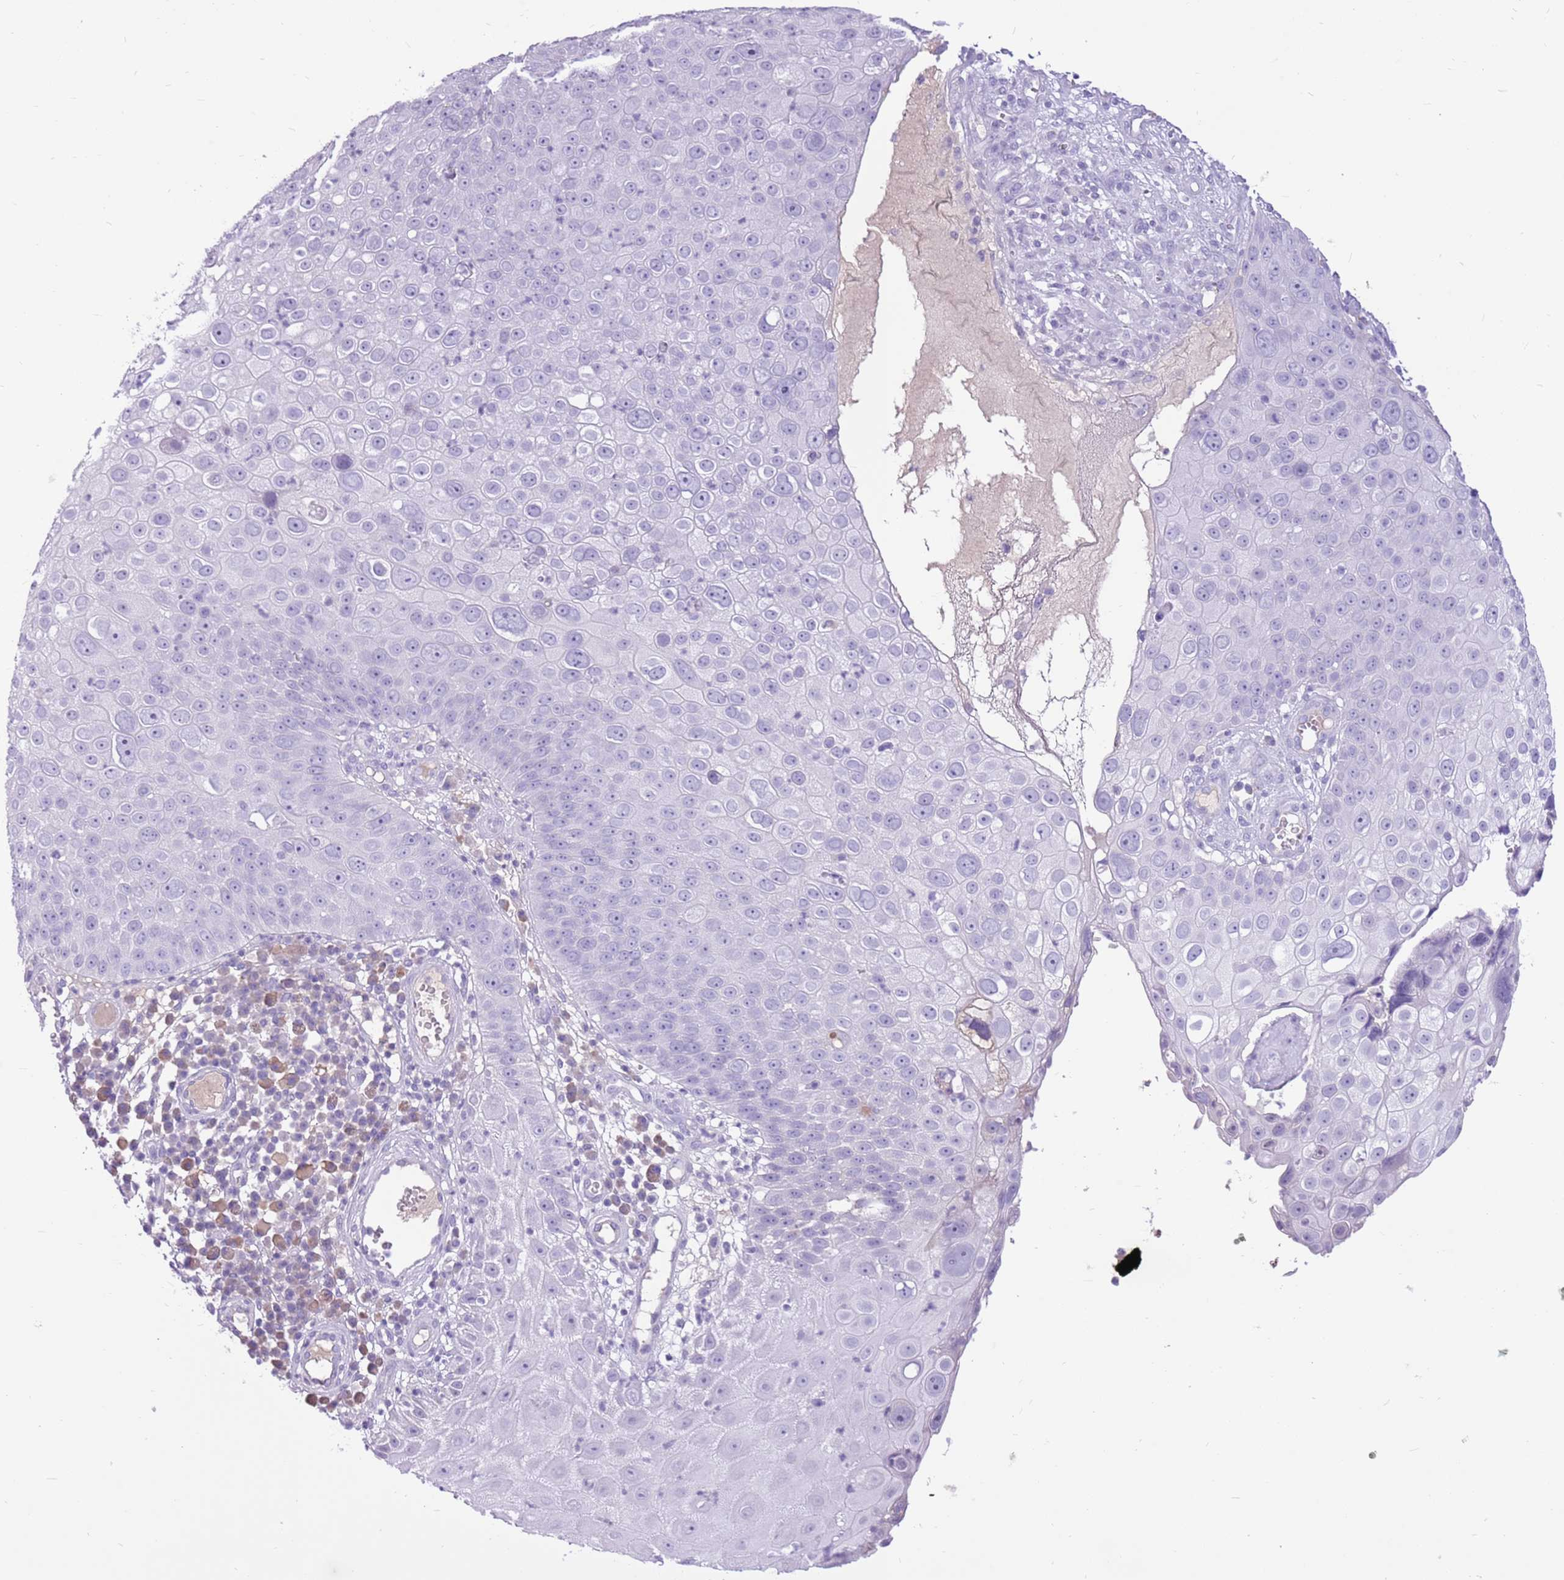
{"staining": {"intensity": "negative", "quantity": "none", "location": "none"}, "tissue": "skin cancer", "cell_type": "Tumor cells", "image_type": "cancer", "snomed": [{"axis": "morphology", "description": "Squamous cell carcinoma, NOS"}, {"axis": "topography", "description": "Skin"}], "caption": "Immunohistochemistry (IHC) of human skin squamous cell carcinoma demonstrates no staining in tumor cells.", "gene": "ZNF425", "patient": {"sex": "male", "age": 71}}